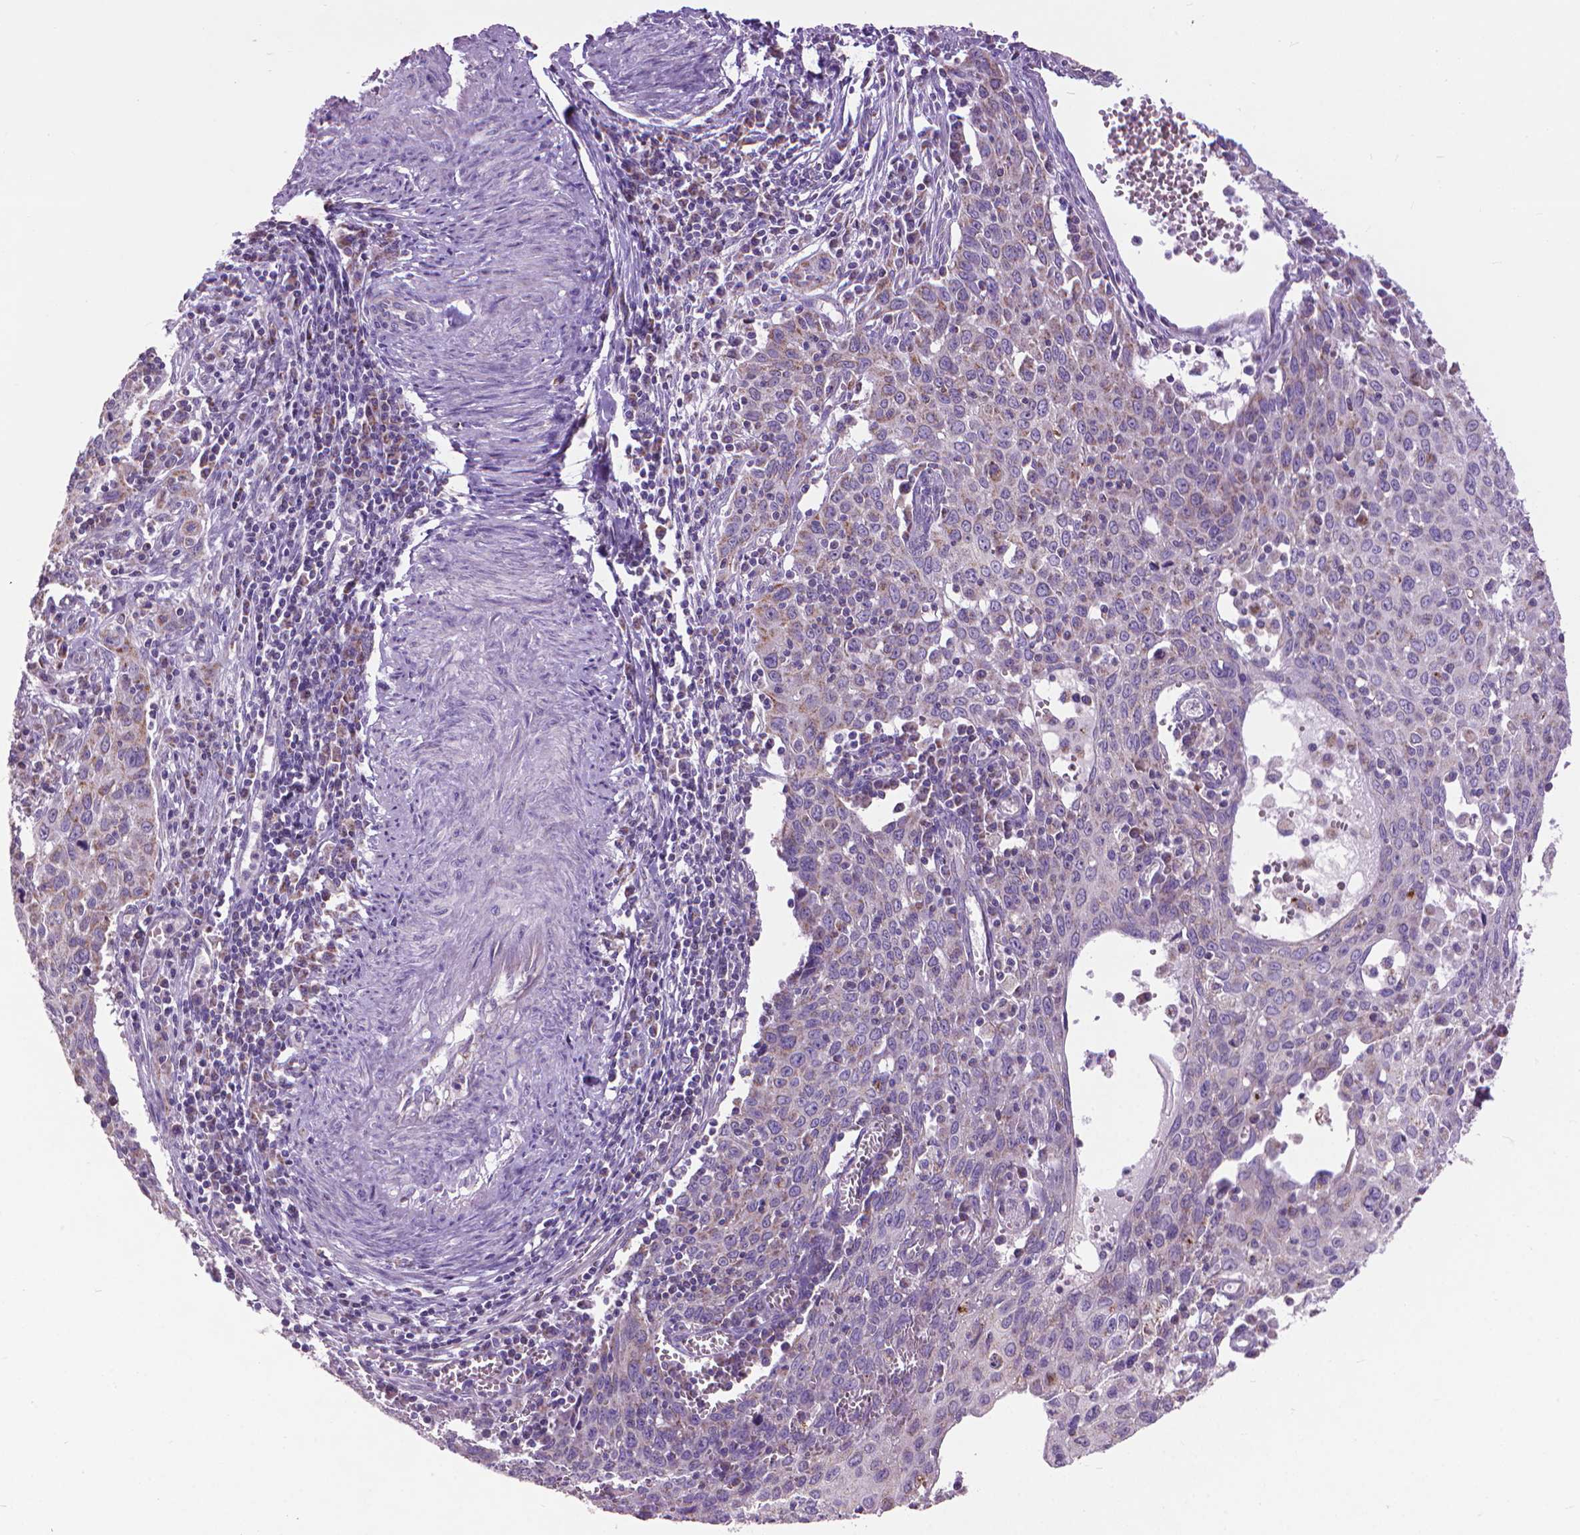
{"staining": {"intensity": "moderate", "quantity": "<25%", "location": "cytoplasmic/membranous"}, "tissue": "cervical cancer", "cell_type": "Tumor cells", "image_type": "cancer", "snomed": [{"axis": "morphology", "description": "Squamous cell carcinoma, NOS"}, {"axis": "topography", "description": "Cervix"}], "caption": "Protein analysis of cervical cancer tissue shows moderate cytoplasmic/membranous positivity in about <25% of tumor cells.", "gene": "VDAC1", "patient": {"sex": "female", "age": 38}}